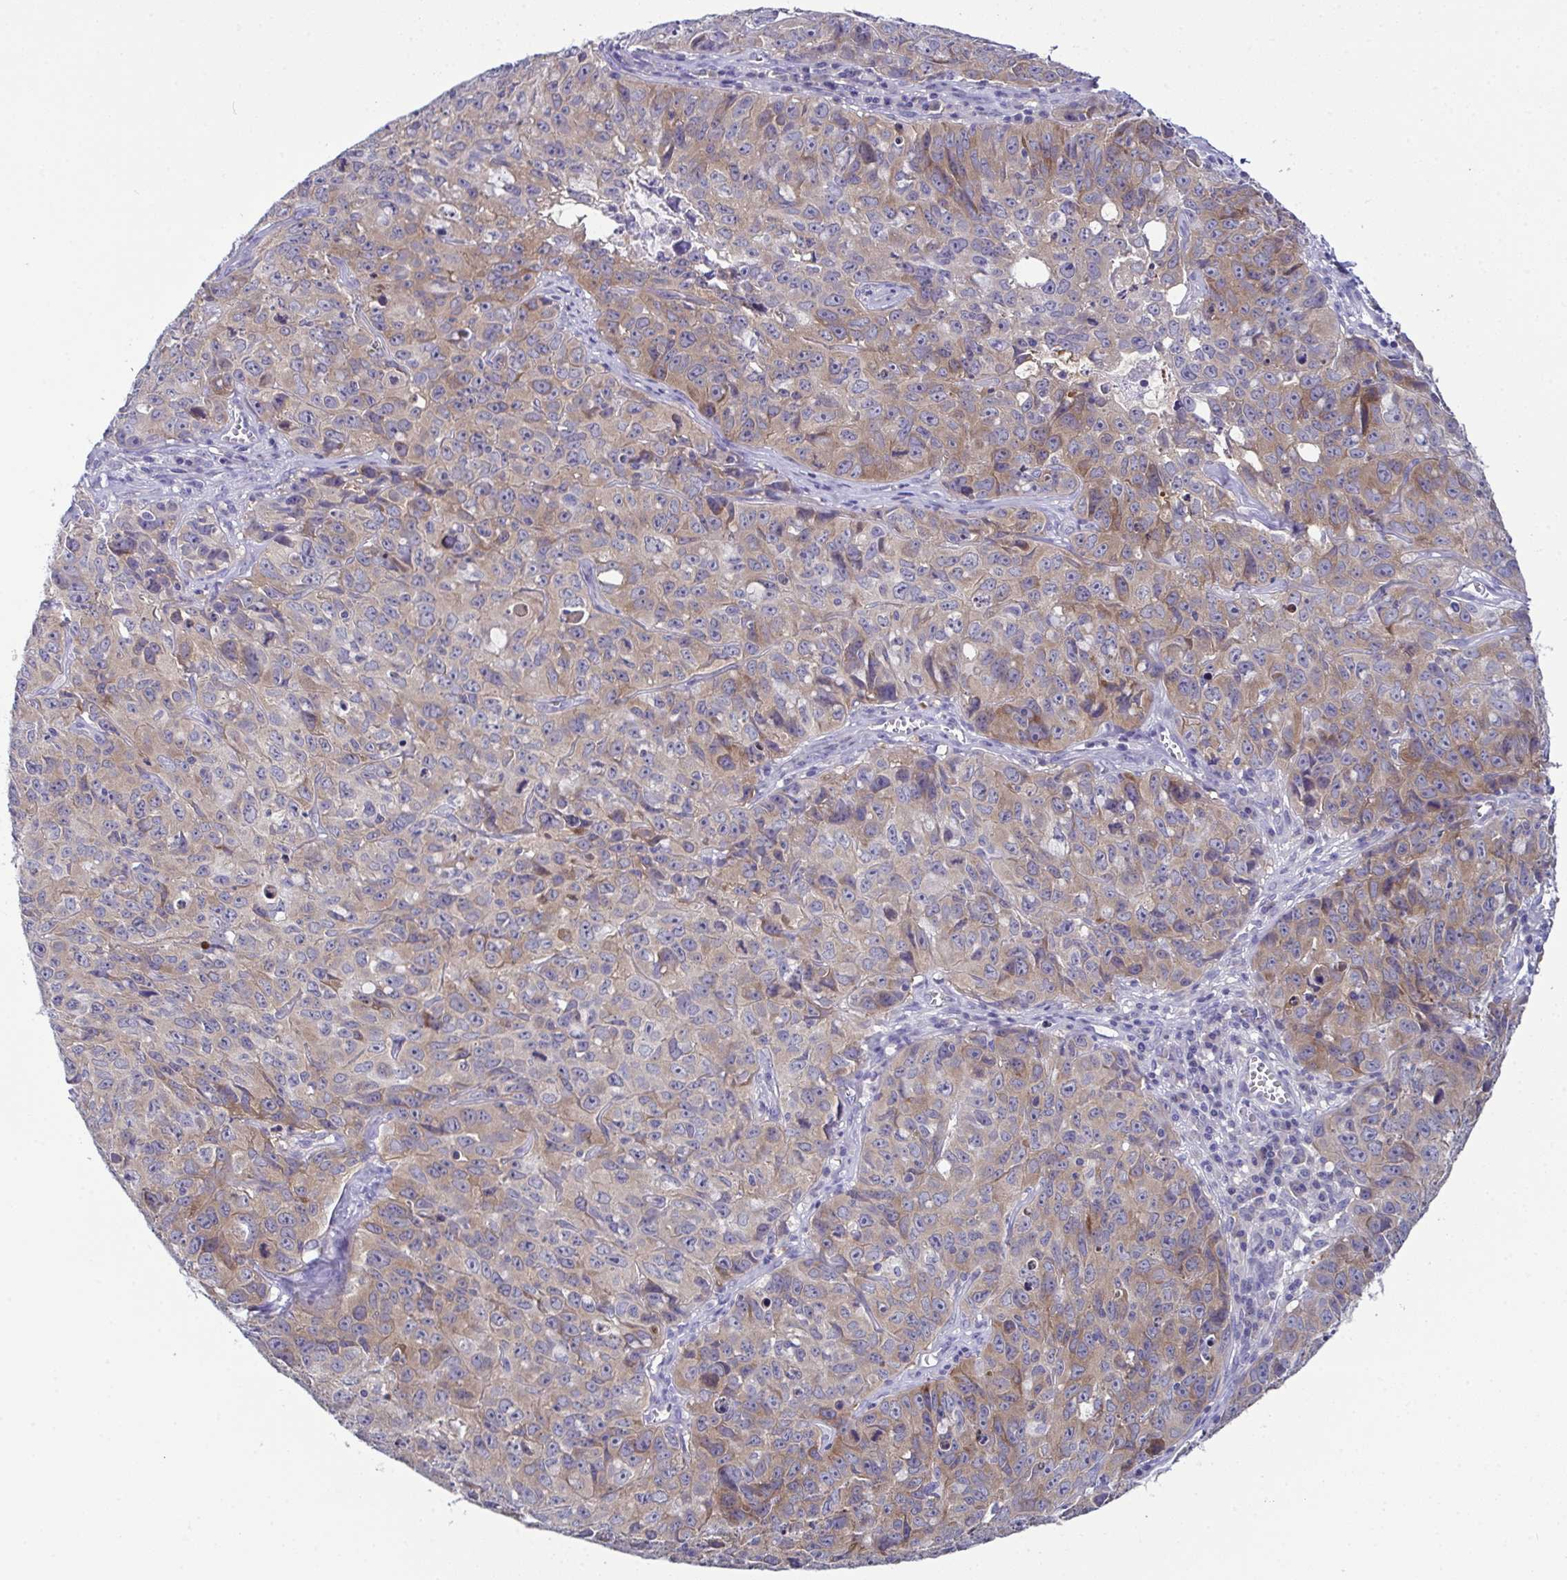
{"staining": {"intensity": "weak", "quantity": "25%-75%", "location": "cytoplasmic/membranous"}, "tissue": "cervical cancer", "cell_type": "Tumor cells", "image_type": "cancer", "snomed": [{"axis": "morphology", "description": "Squamous cell carcinoma, NOS"}, {"axis": "topography", "description": "Cervix"}], "caption": "Cervical squamous cell carcinoma was stained to show a protein in brown. There is low levels of weak cytoplasmic/membranous positivity in about 25%-75% of tumor cells. (Stains: DAB in brown, nuclei in blue, Microscopy: brightfield microscopy at high magnification).", "gene": "CFAP97D1", "patient": {"sex": "female", "age": 28}}